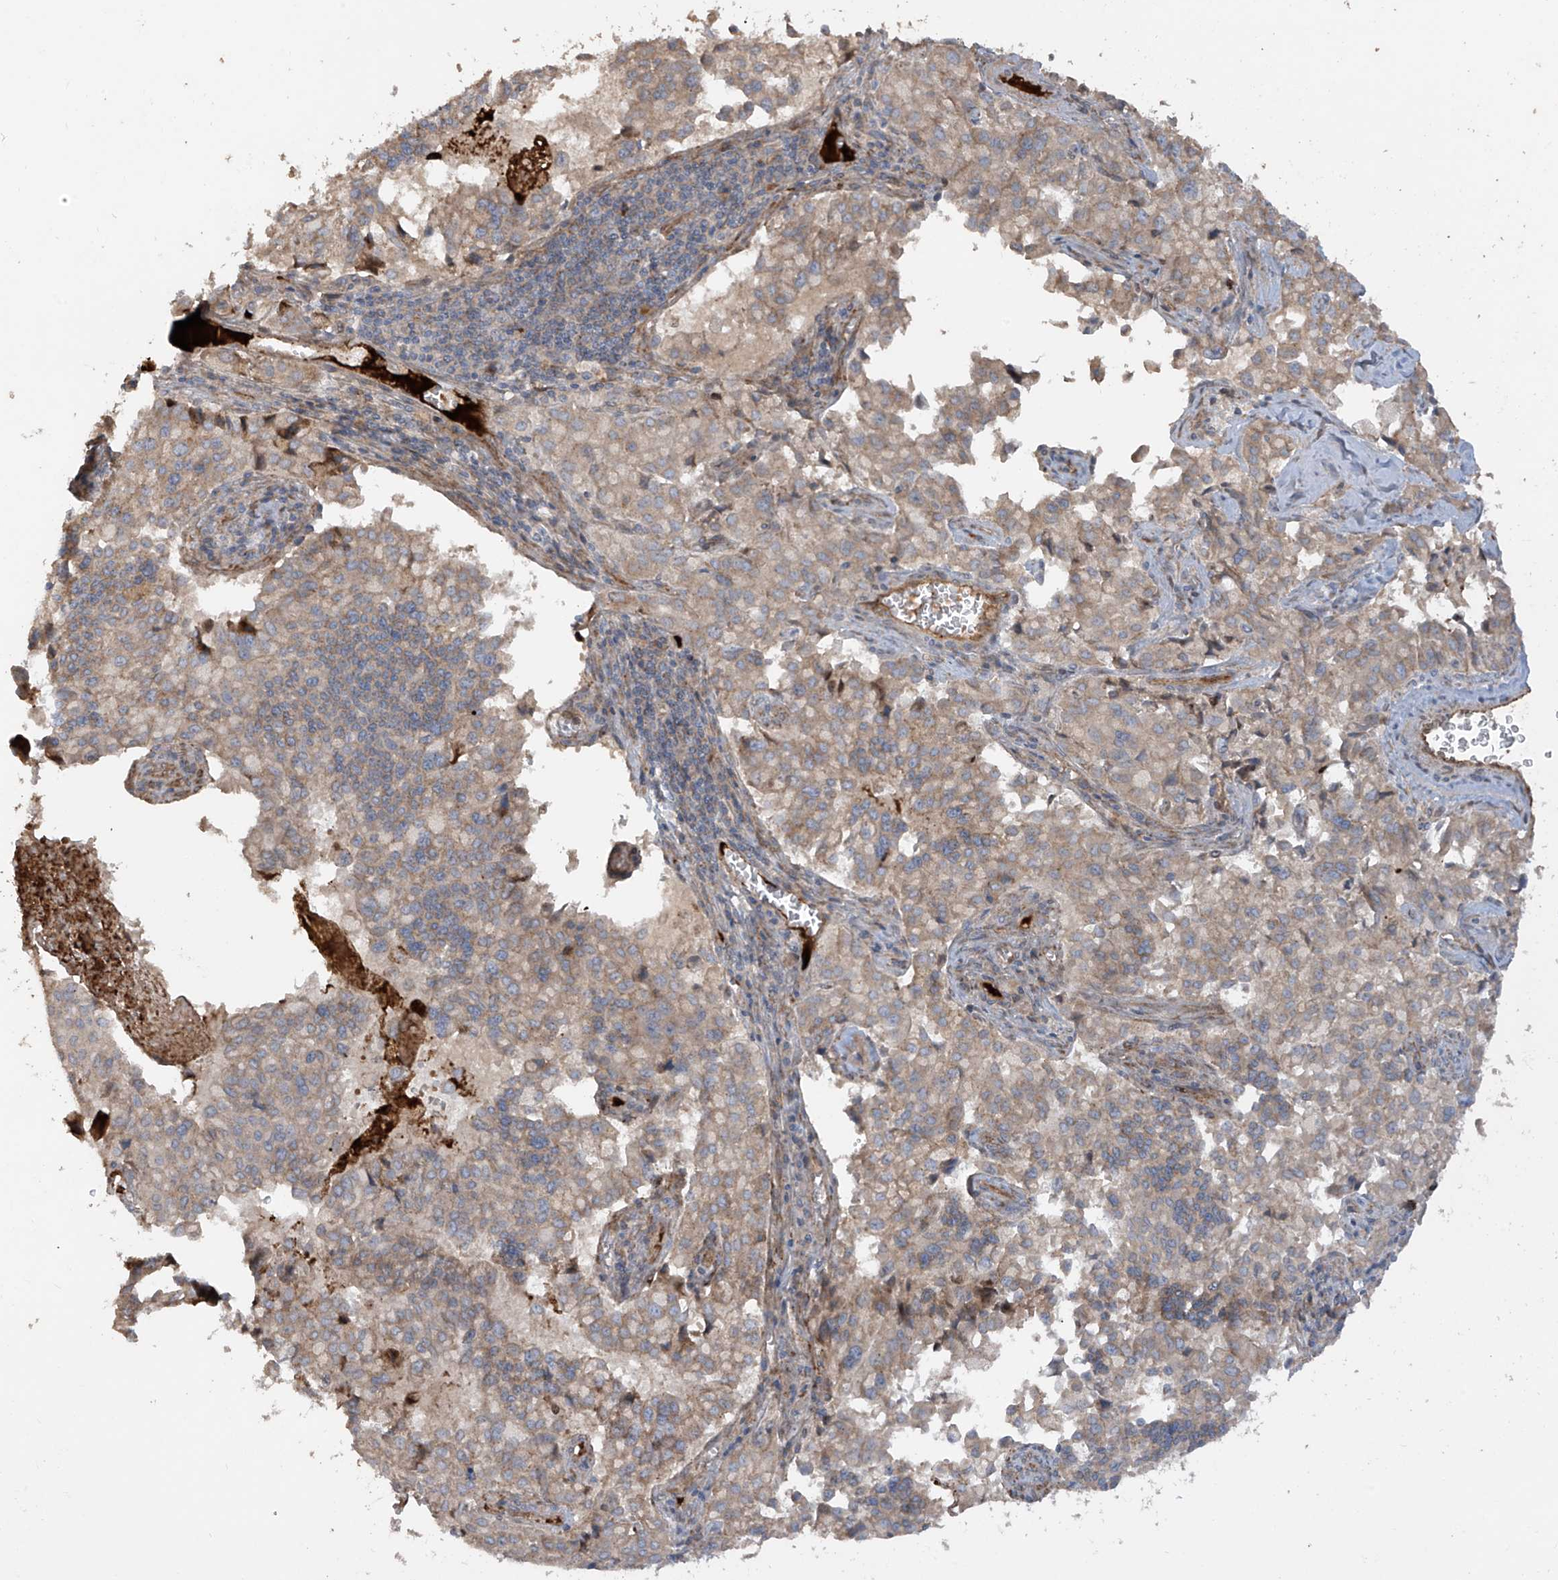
{"staining": {"intensity": "weak", "quantity": ">75%", "location": "cytoplasmic/membranous"}, "tissue": "pancreatic cancer", "cell_type": "Tumor cells", "image_type": "cancer", "snomed": [{"axis": "morphology", "description": "Adenocarcinoma, NOS"}, {"axis": "topography", "description": "Pancreas"}], "caption": "An immunohistochemistry micrograph of neoplastic tissue is shown. Protein staining in brown shows weak cytoplasmic/membranous positivity in adenocarcinoma (pancreatic) within tumor cells.", "gene": "ABTB1", "patient": {"sex": "male", "age": 65}}